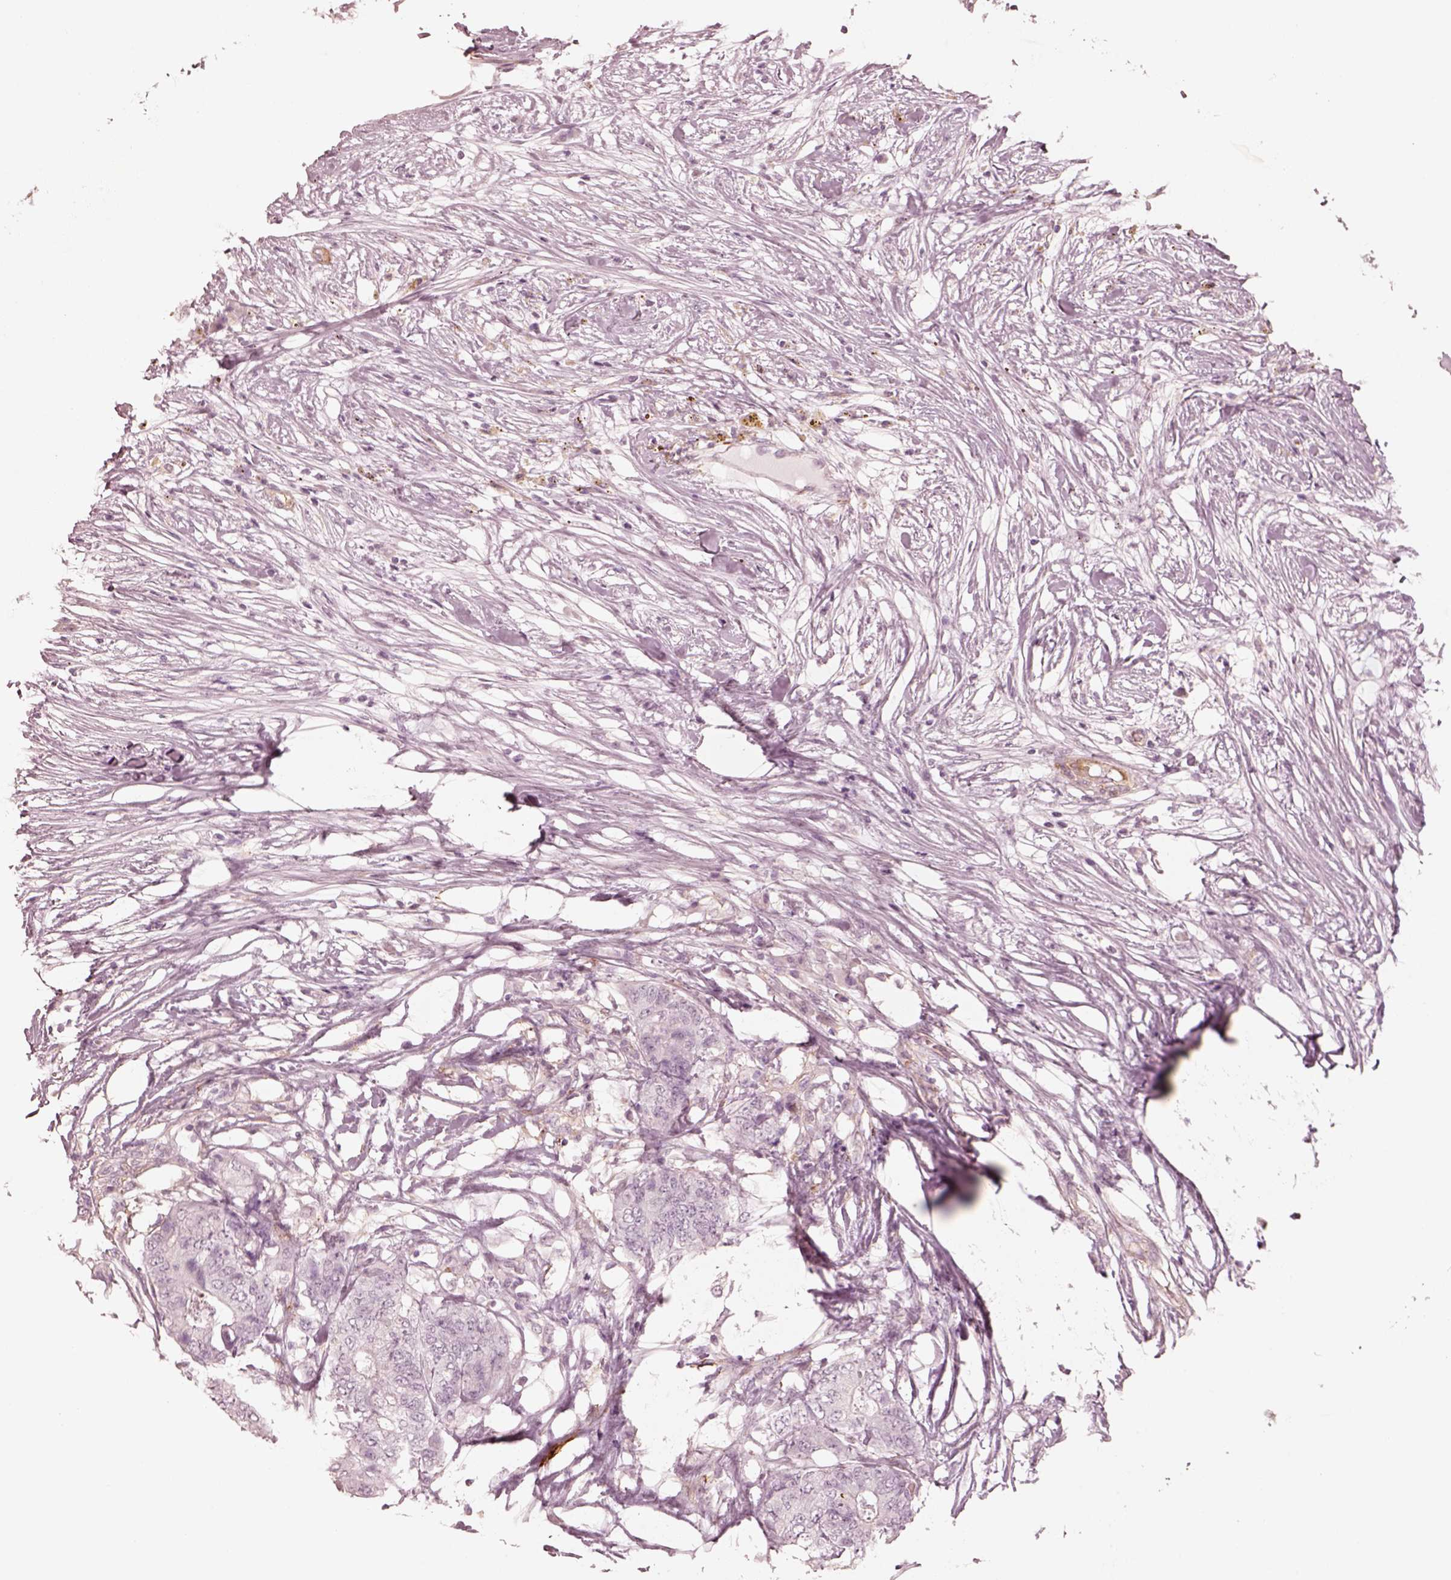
{"staining": {"intensity": "negative", "quantity": "none", "location": "none"}, "tissue": "colorectal cancer", "cell_type": "Tumor cells", "image_type": "cancer", "snomed": [{"axis": "morphology", "description": "Adenocarcinoma, NOS"}, {"axis": "topography", "description": "Colon"}], "caption": "Immunohistochemistry (IHC) micrograph of human colorectal cancer stained for a protein (brown), which reveals no positivity in tumor cells. Nuclei are stained in blue.", "gene": "DNAAF9", "patient": {"sex": "female", "age": 48}}